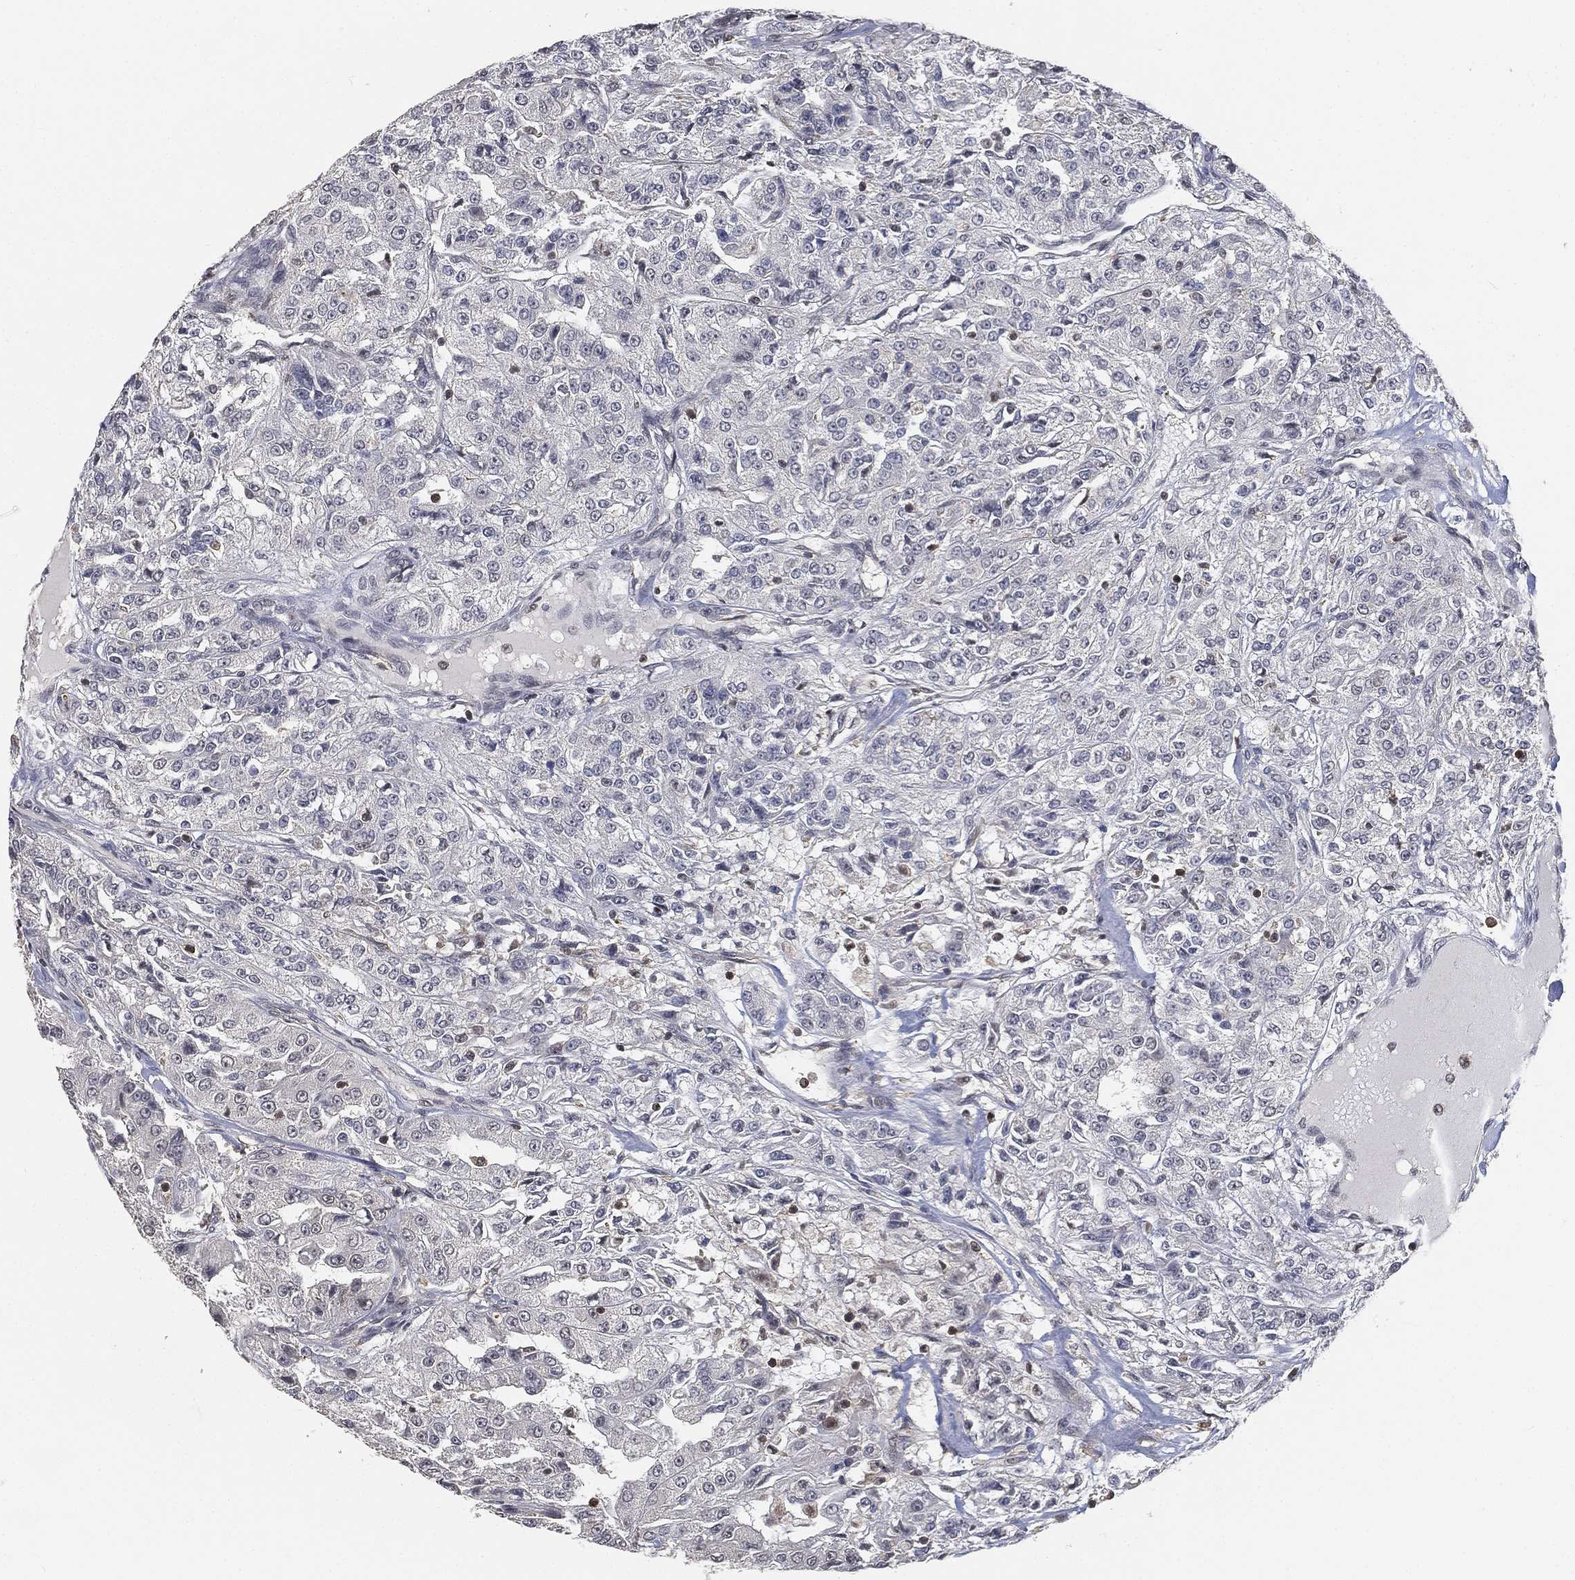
{"staining": {"intensity": "negative", "quantity": "none", "location": "none"}, "tissue": "renal cancer", "cell_type": "Tumor cells", "image_type": "cancer", "snomed": [{"axis": "morphology", "description": "Adenocarcinoma, NOS"}, {"axis": "topography", "description": "Kidney"}], "caption": "The image shows no significant expression in tumor cells of adenocarcinoma (renal).", "gene": "WDR26", "patient": {"sex": "female", "age": 63}}